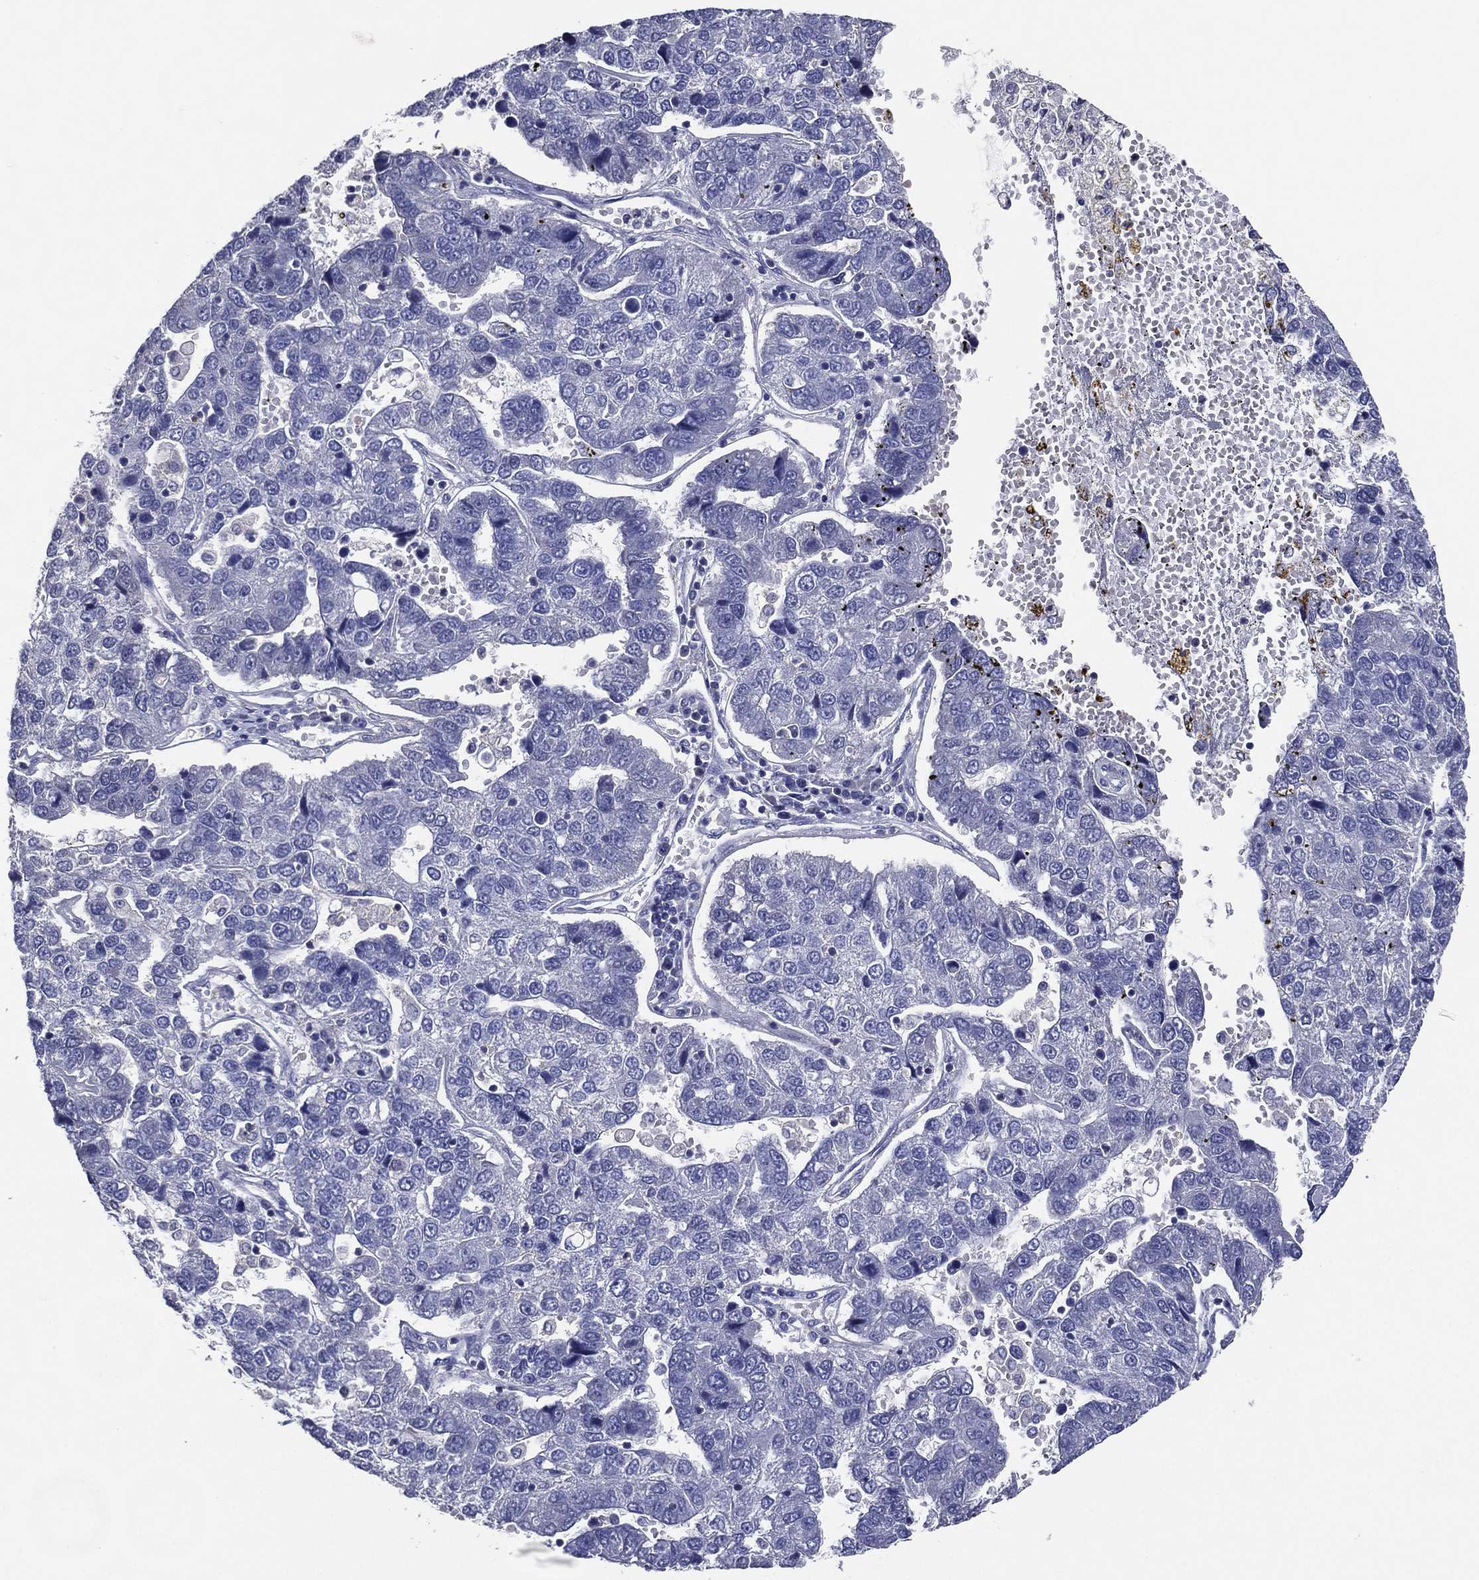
{"staining": {"intensity": "negative", "quantity": "none", "location": "none"}, "tissue": "pancreatic cancer", "cell_type": "Tumor cells", "image_type": "cancer", "snomed": [{"axis": "morphology", "description": "Adenocarcinoma, NOS"}, {"axis": "topography", "description": "Pancreas"}], "caption": "Image shows no protein expression in tumor cells of pancreatic cancer (adenocarcinoma) tissue.", "gene": "TFAP2A", "patient": {"sex": "female", "age": 61}}